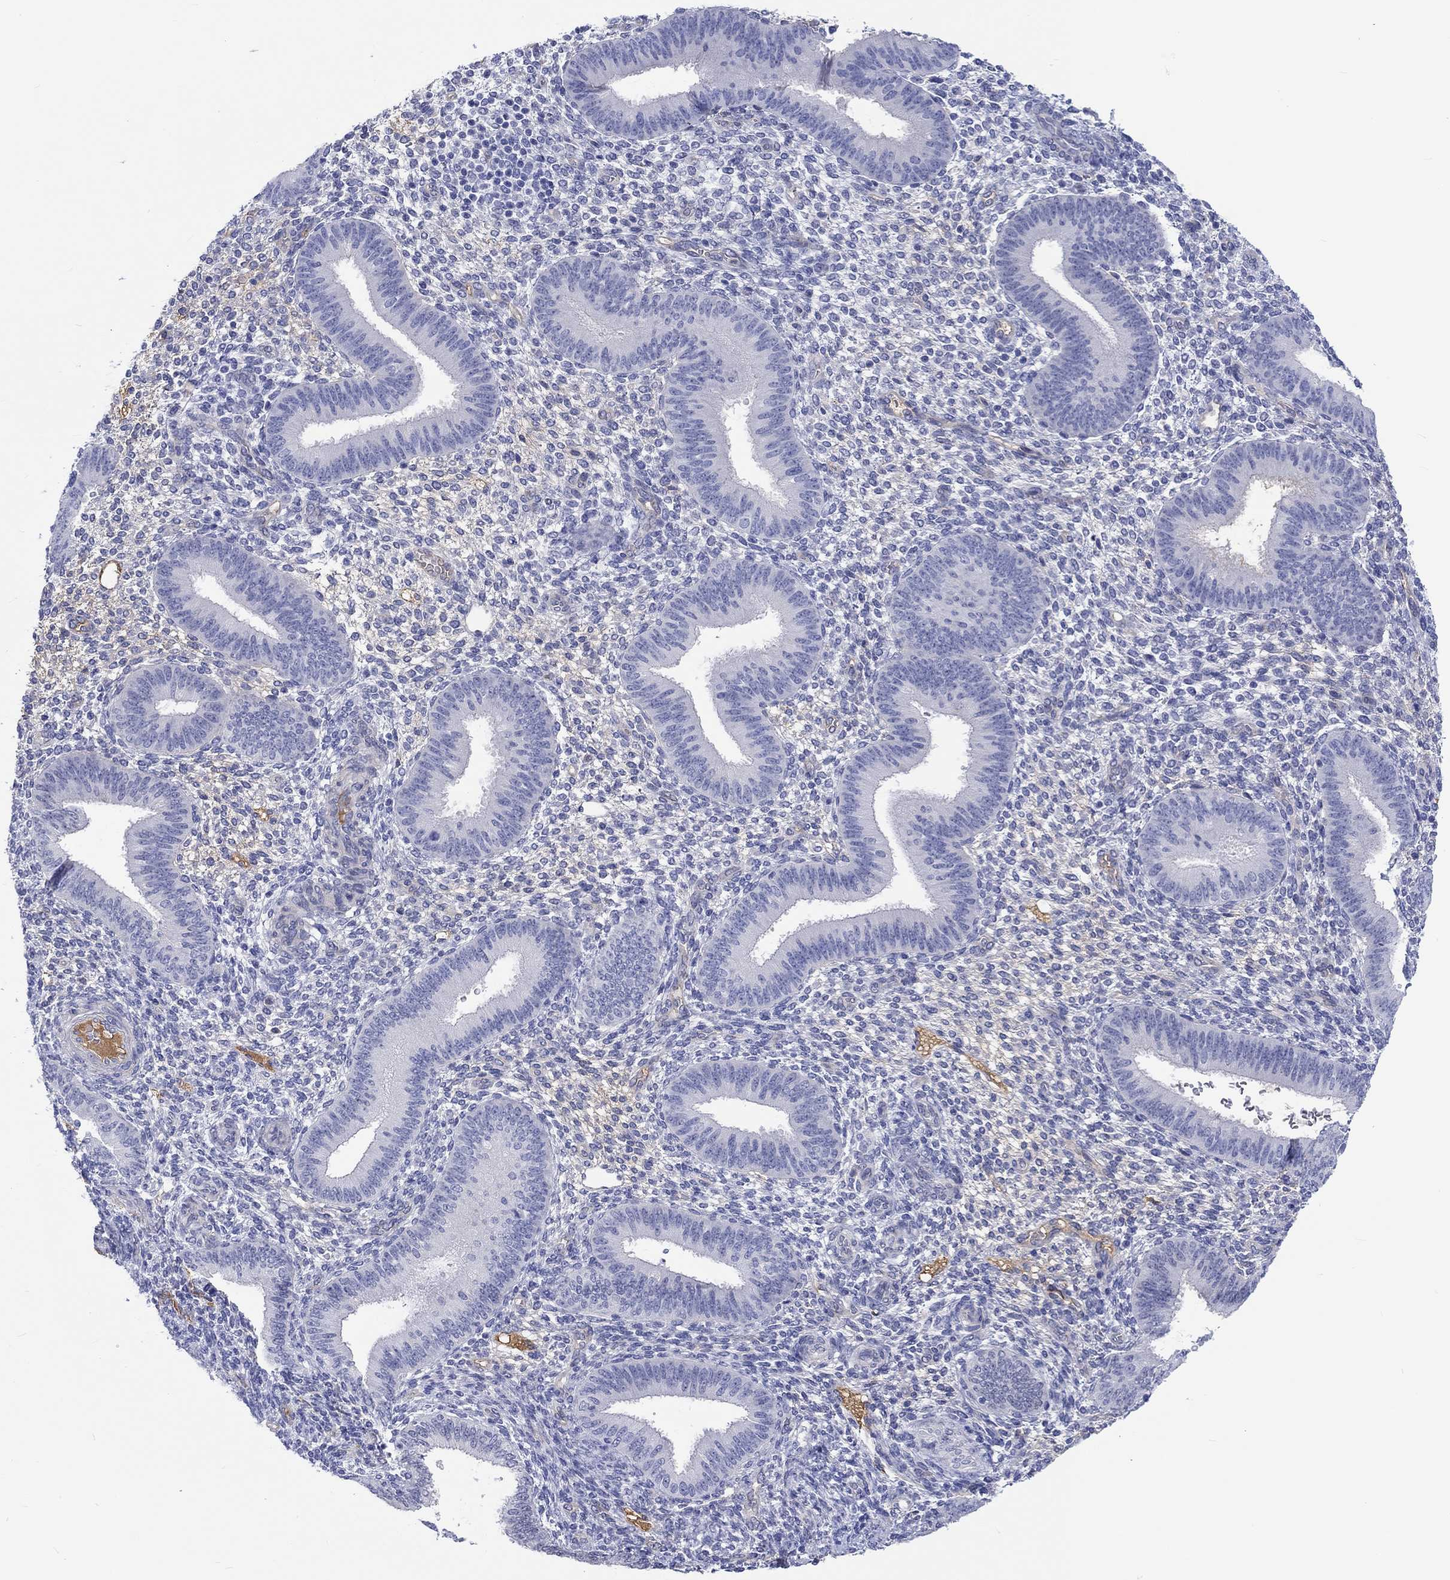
{"staining": {"intensity": "negative", "quantity": "none", "location": "none"}, "tissue": "endometrium", "cell_type": "Cells in endometrial stroma", "image_type": "normal", "snomed": [{"axis": "morphology", "description": "Normal tissue, NOS"}, {"axis": "topography", "description": "Endometrium"}], "caption": "IHC photomicrograph of unremarkable endometrium stained for a protein (brown), which demonstrates no expression in cells in endometrial stroma.", "gene": "CDY1B", "patient": {"sex": "female", "age": 39}}